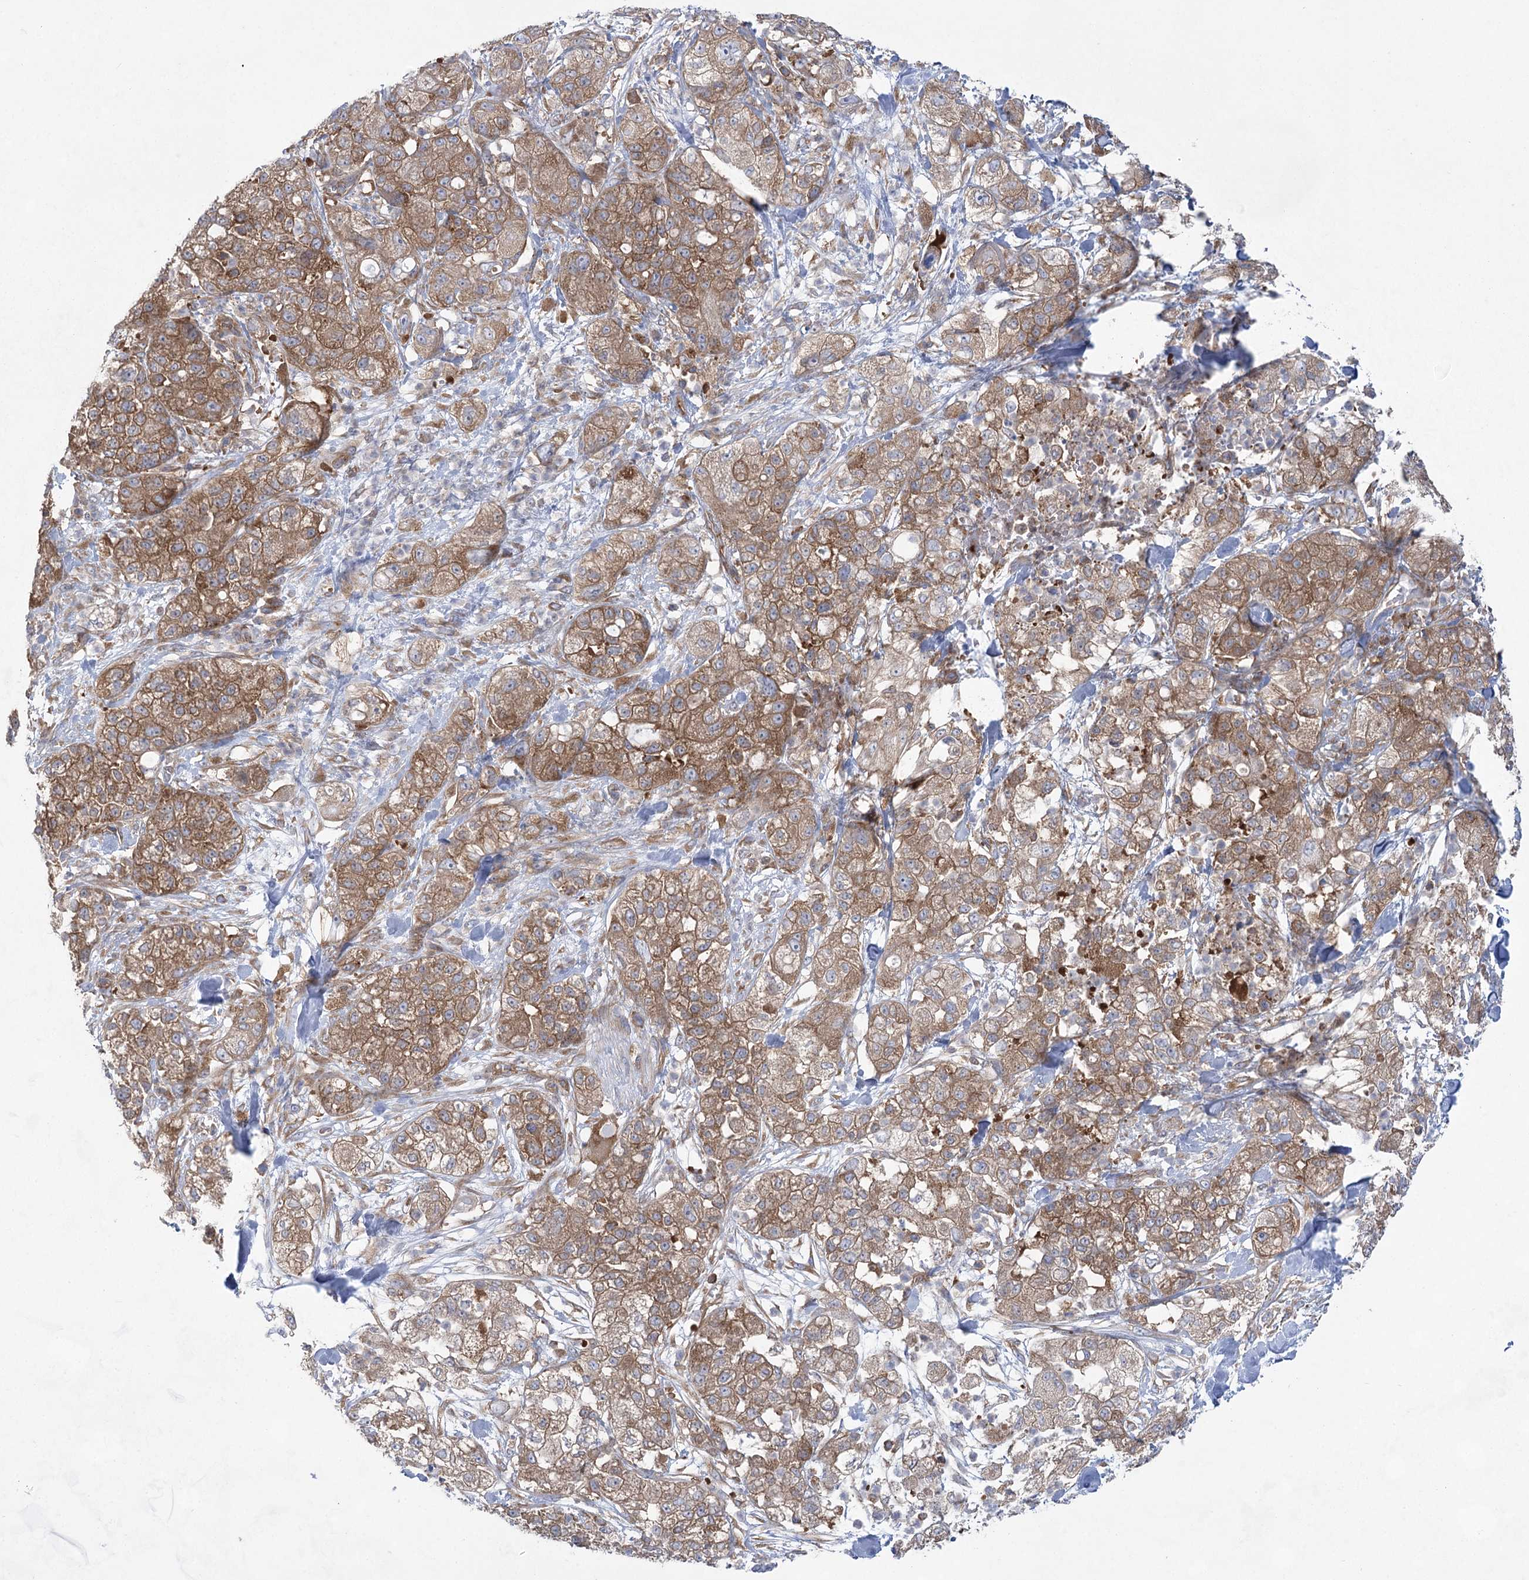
{"staining": {"intensity": "moderate", "quantity": ">75%", "location": "cytoplasmic/membranous"}, "tissue": "pancreatic cancer", "cell_type": "Tumor cells", "image_type": "cancer", "snomed": [{"axis": "morphology", "description": "Adenocarcinoma, NOS"}, {"axis": "topography", "description": "Pancreas"}], "caption": "Pancreatic adenocarcinoma stained with a brown dye displays moderate cytoplasmic/membranous positive staining in about >75% of tumor cells.", "gene": "EIF3A", "patient": {"sex": "female", "age": 78}}